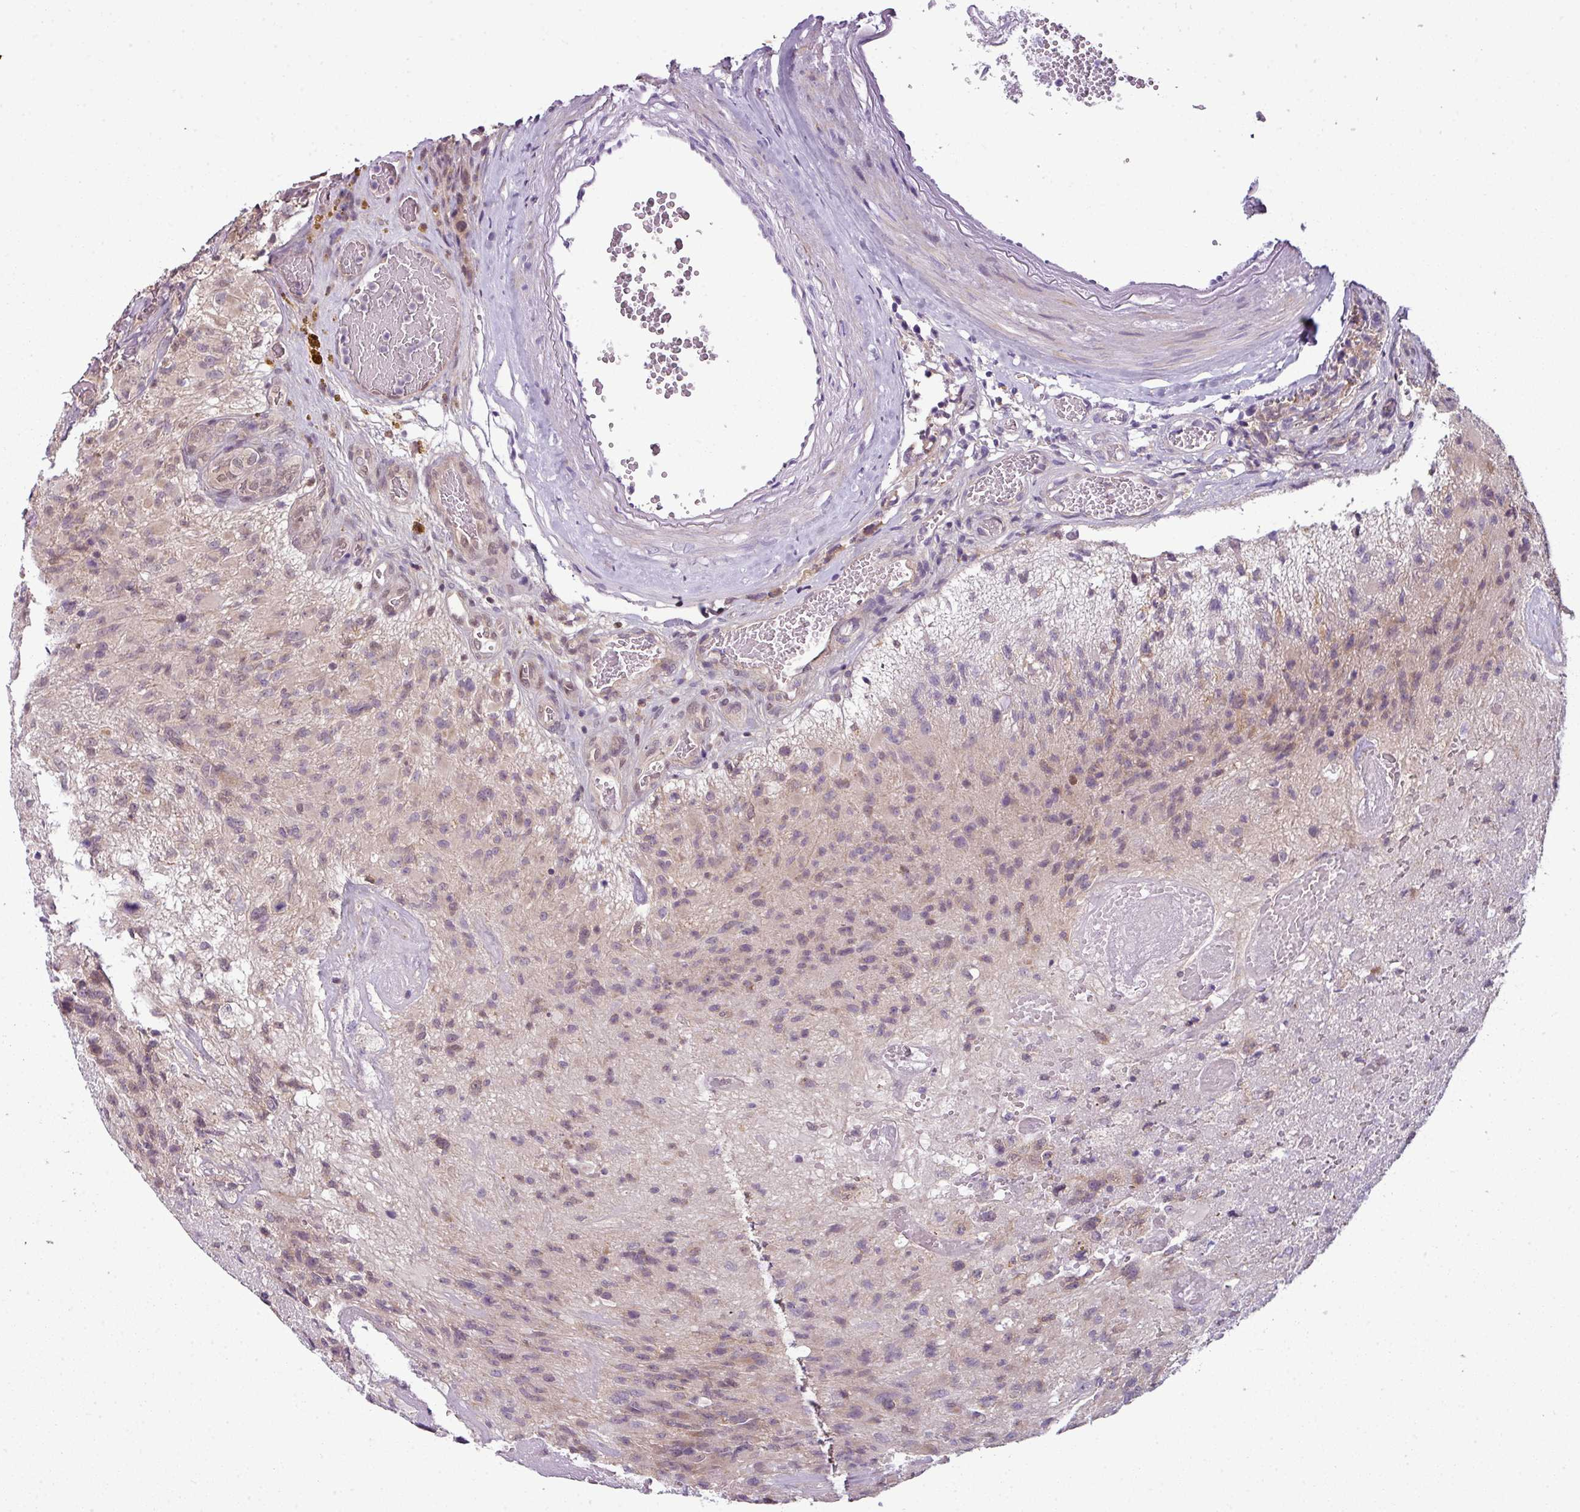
{"staining": {"intensity": "weak", "quantity": "25%-75%", "location": "cytoplasmic/membranous,nuclear"}, "tissue": "glioma", "cell_type": "Tumor cells", "image_type": "cancer", "snomed": [{"axis": "morphology", "description": "Glioma, malignant, High grade"}, {"axis": "topography", "description": "Brain"}], "caption": "This is a micrograph of IHC staining of malignant glioma (high-grade), which shows weak expression in the cytoplasmic/membranous and nuclear of tumor cells.", "gene": "DERPC", "patient": {"sex": "male", "age": 76}}